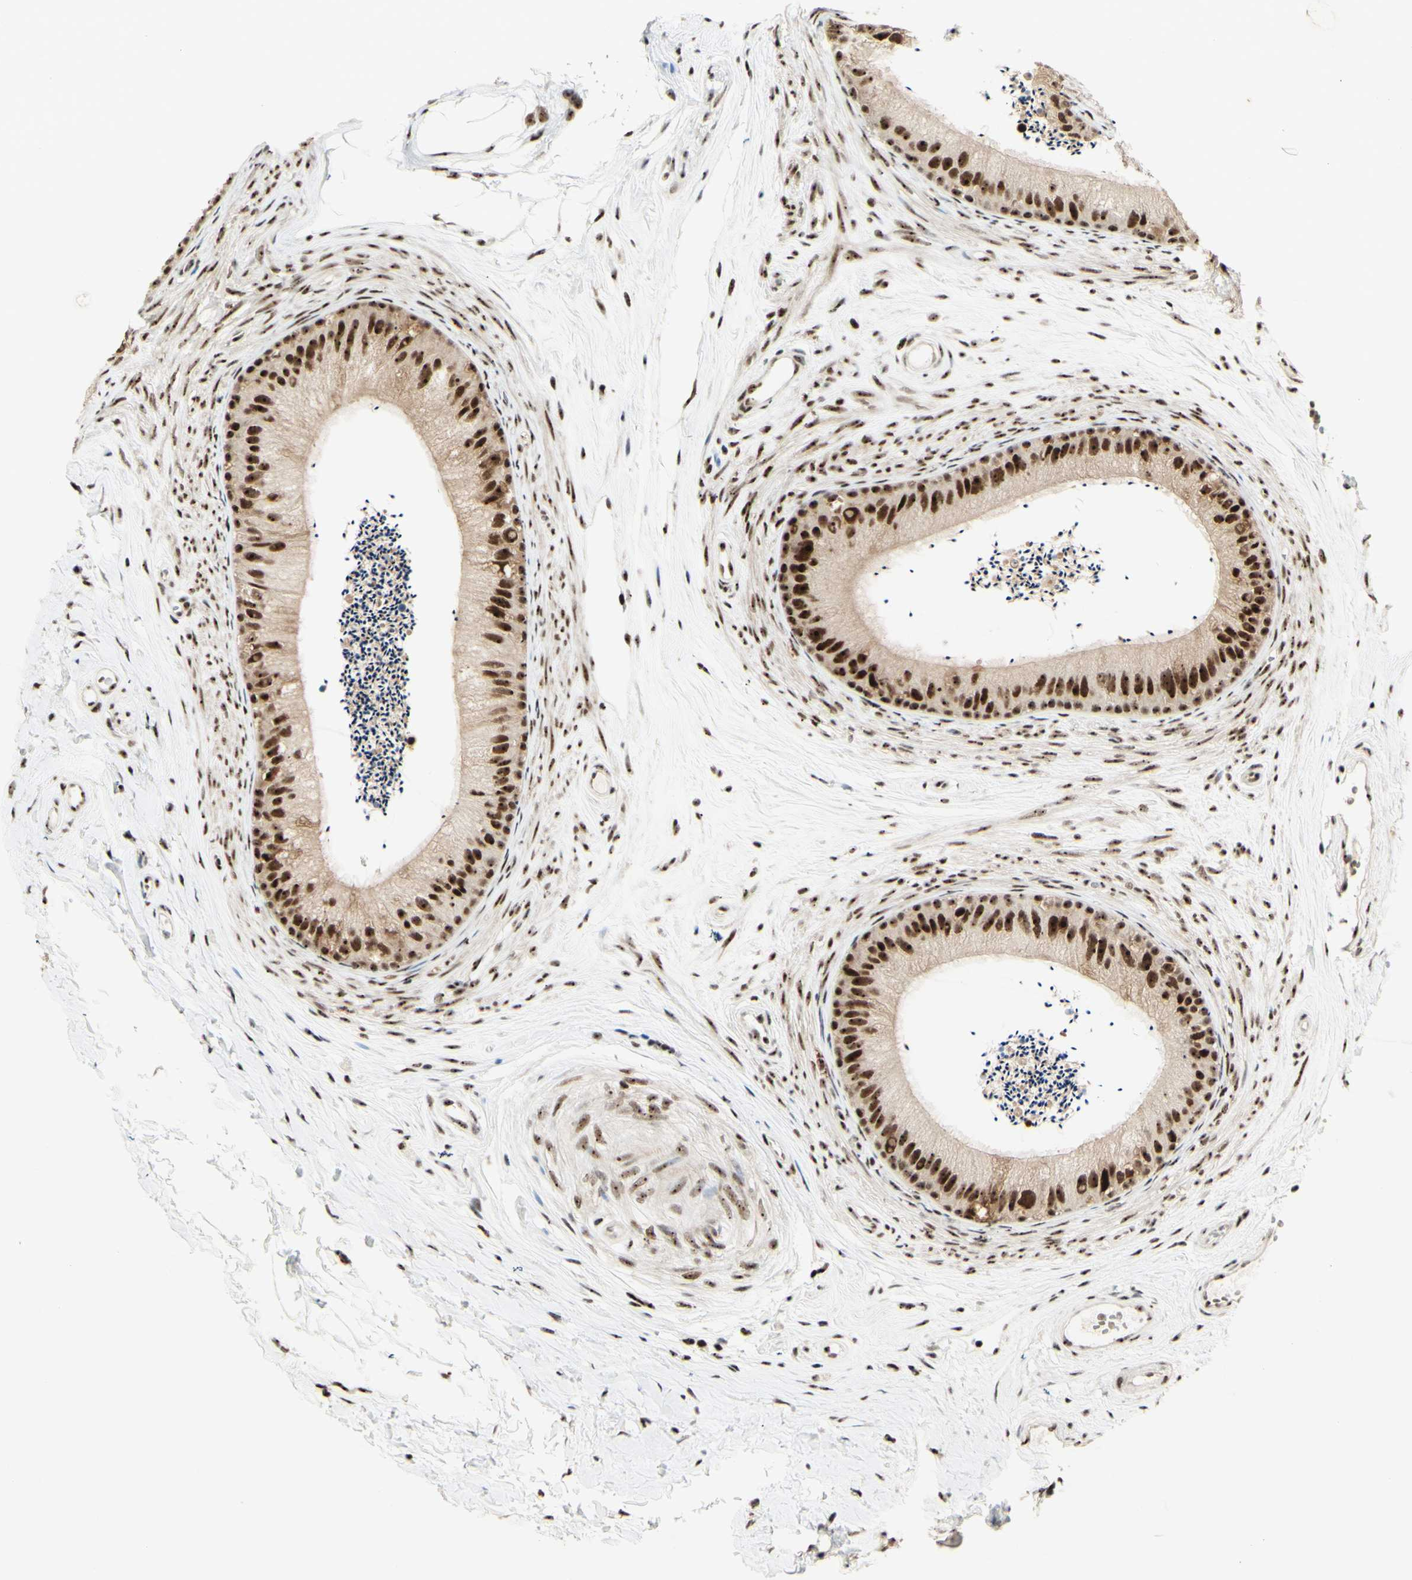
{"staining": {"intensity": "strong", "quantity": "25%-75%", "location": "cytoplasmic/membranous,nuclear"}, "tissue": "epididymis", "cell_type": "Glandular cells", "image_type": "normal", "snomed": [{"axis": "morphology", "description": "Normal tissue, NOS"}, {"axis": "topography", "description": "Epididymis"}], "caption": "Immunohistochemical staining of unremarkable human epididymis reveals high levels of strong cytoplasmic/membranous,nuclear positivity in approximately 25%-75% of glandular cells.", "gene": "DHX9", "patient": {"sex": "male", "age": 56}}